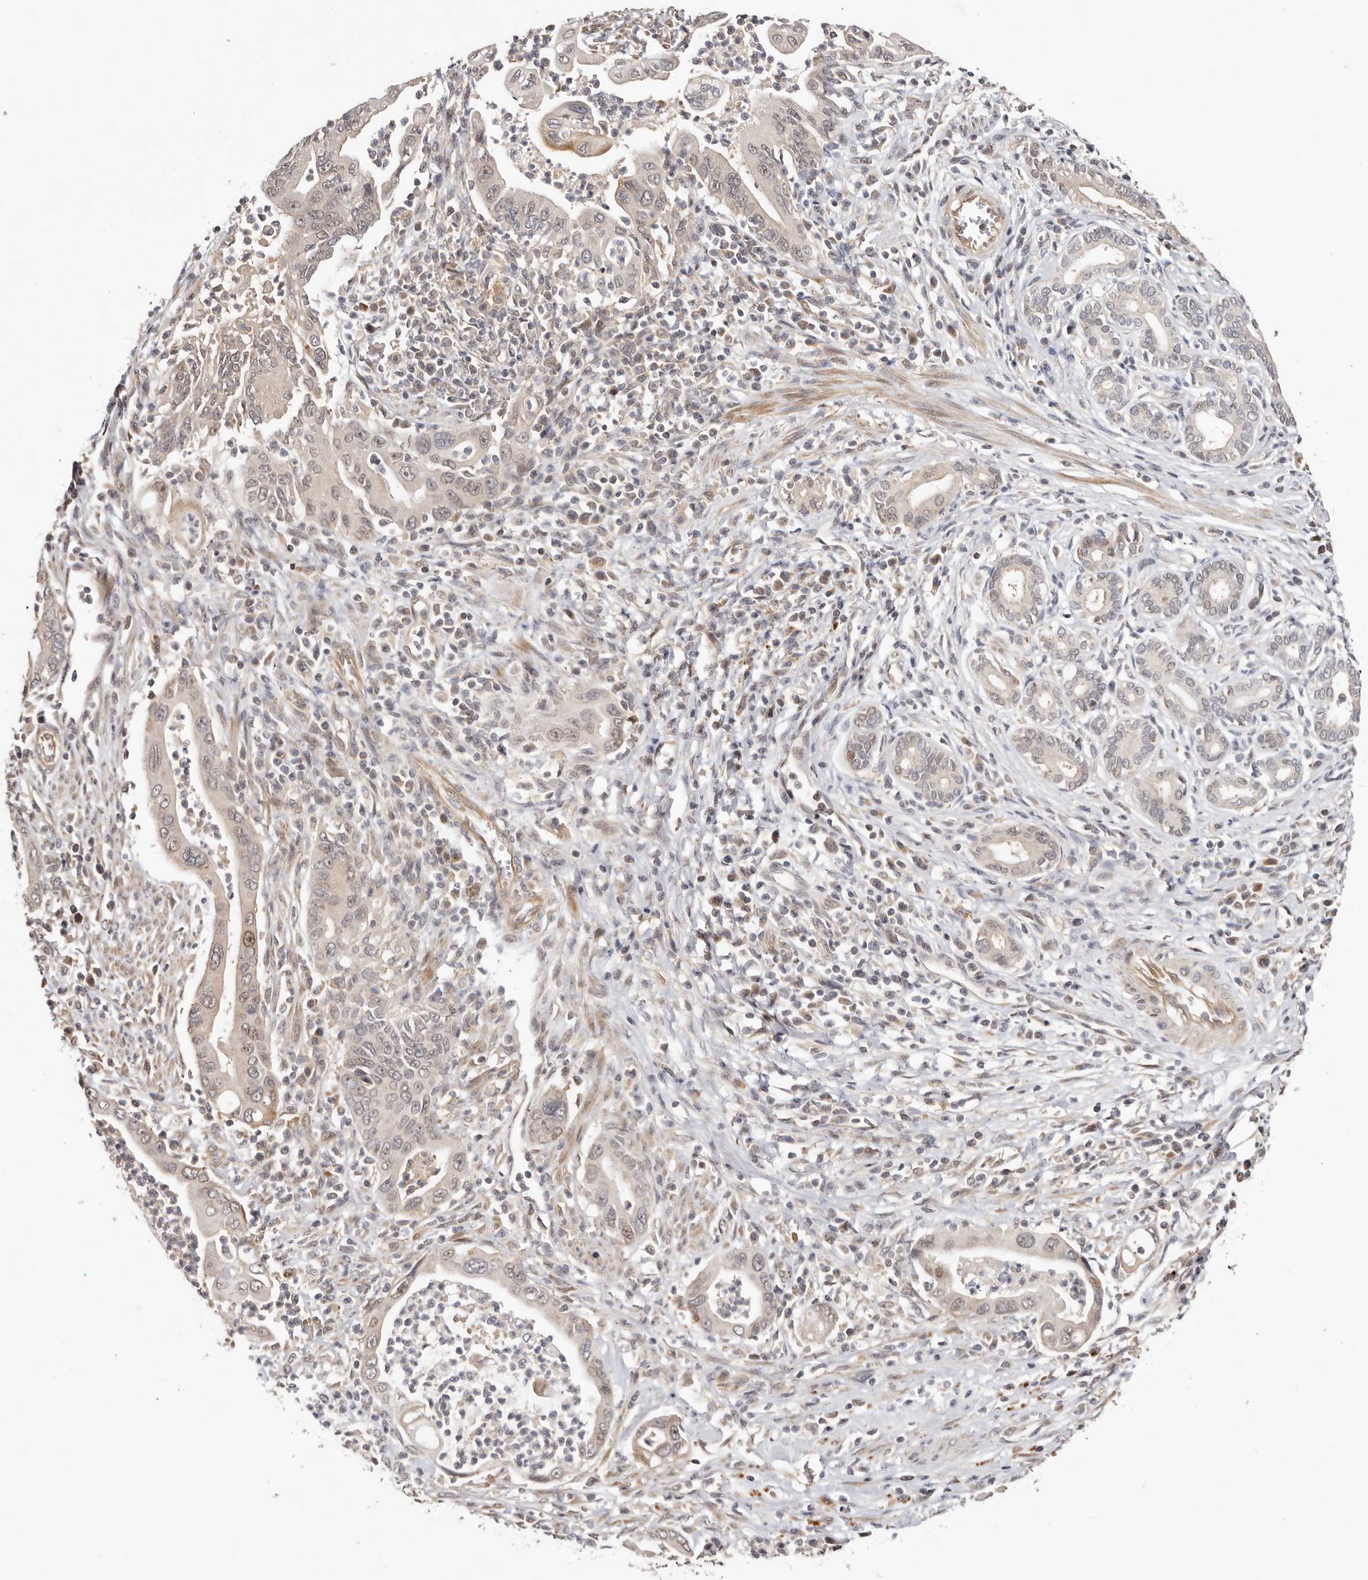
{"staining": {"intensity": "moderate", "quantity": "<25%", "location": "cytoplasmic/membranous"}, "tissue": "pancreatic cancer", "cell_type": "Tumor cells", "image_type": "cancer", "snomed": [{"axis": "morphology", "description": "Adenocarcinoma, NOS"}, {"axis": "topography", "description": "Pancreas"}], "caption": "A high-resolution photomicrograph shows IHC staining of pancreatic cancer, which displays moderate cytoplasmic/membranous expression in approximately <25% of tumor cells.", "gene": "USP33", "patient": {"sex": "male", "age": 78}}